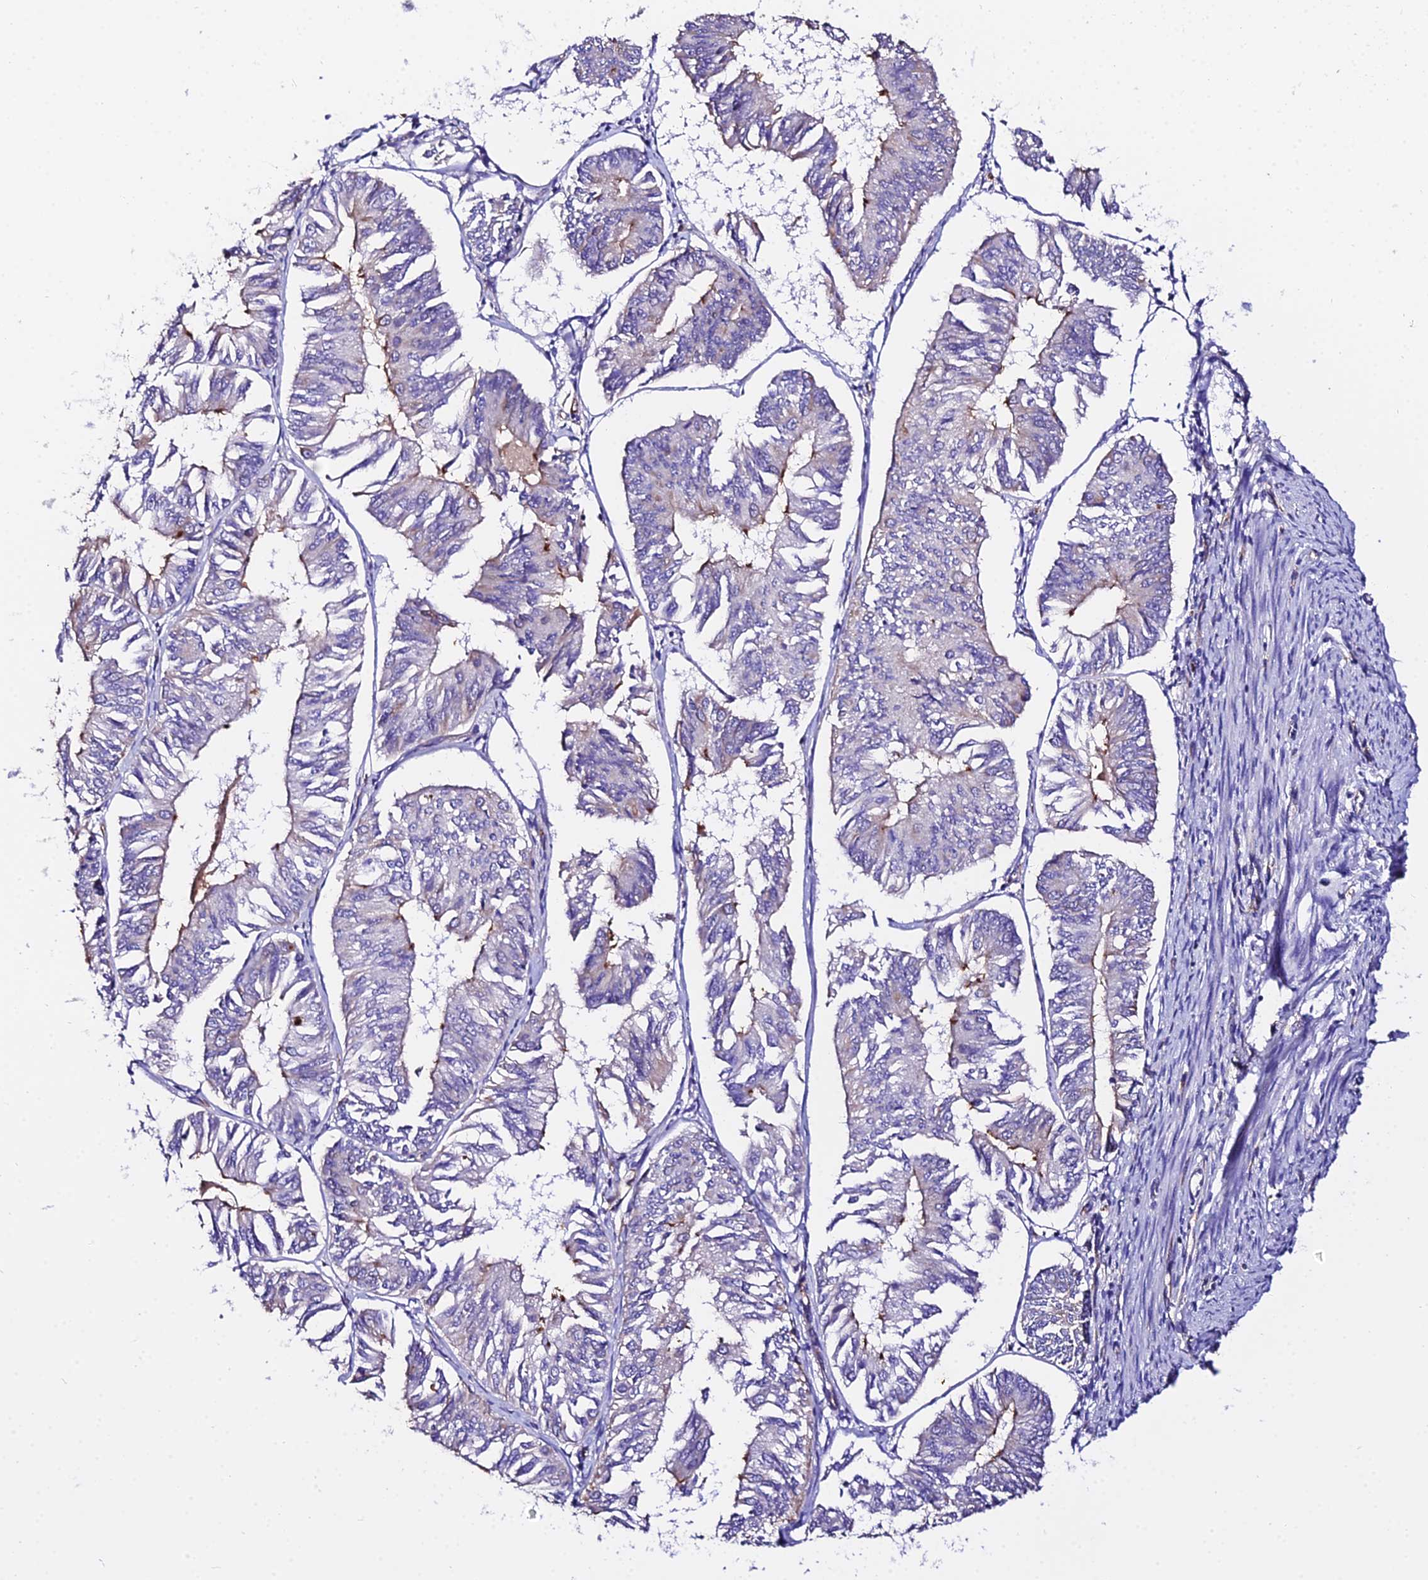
{"staining": {"intensity": "weak", "quantity": "<25%", "location": "cytoplasmic/membranous"}, "tissue": "endometrial cancer", "cell_type": "Tumor cells", "image_type": "cancer", "snomed": [{"axis": "morphology", "description": "Adenocarcinoma, NOS"}, {"axis": "topography", "description": "Endometrium"}], "caption": "This is a photomicrograph of IHC staining of endometrial adenocarcinoma, which shows no staining in tumor cells.", "gene": "DAW1", "patient": {"sex": "female", "age": 58}}